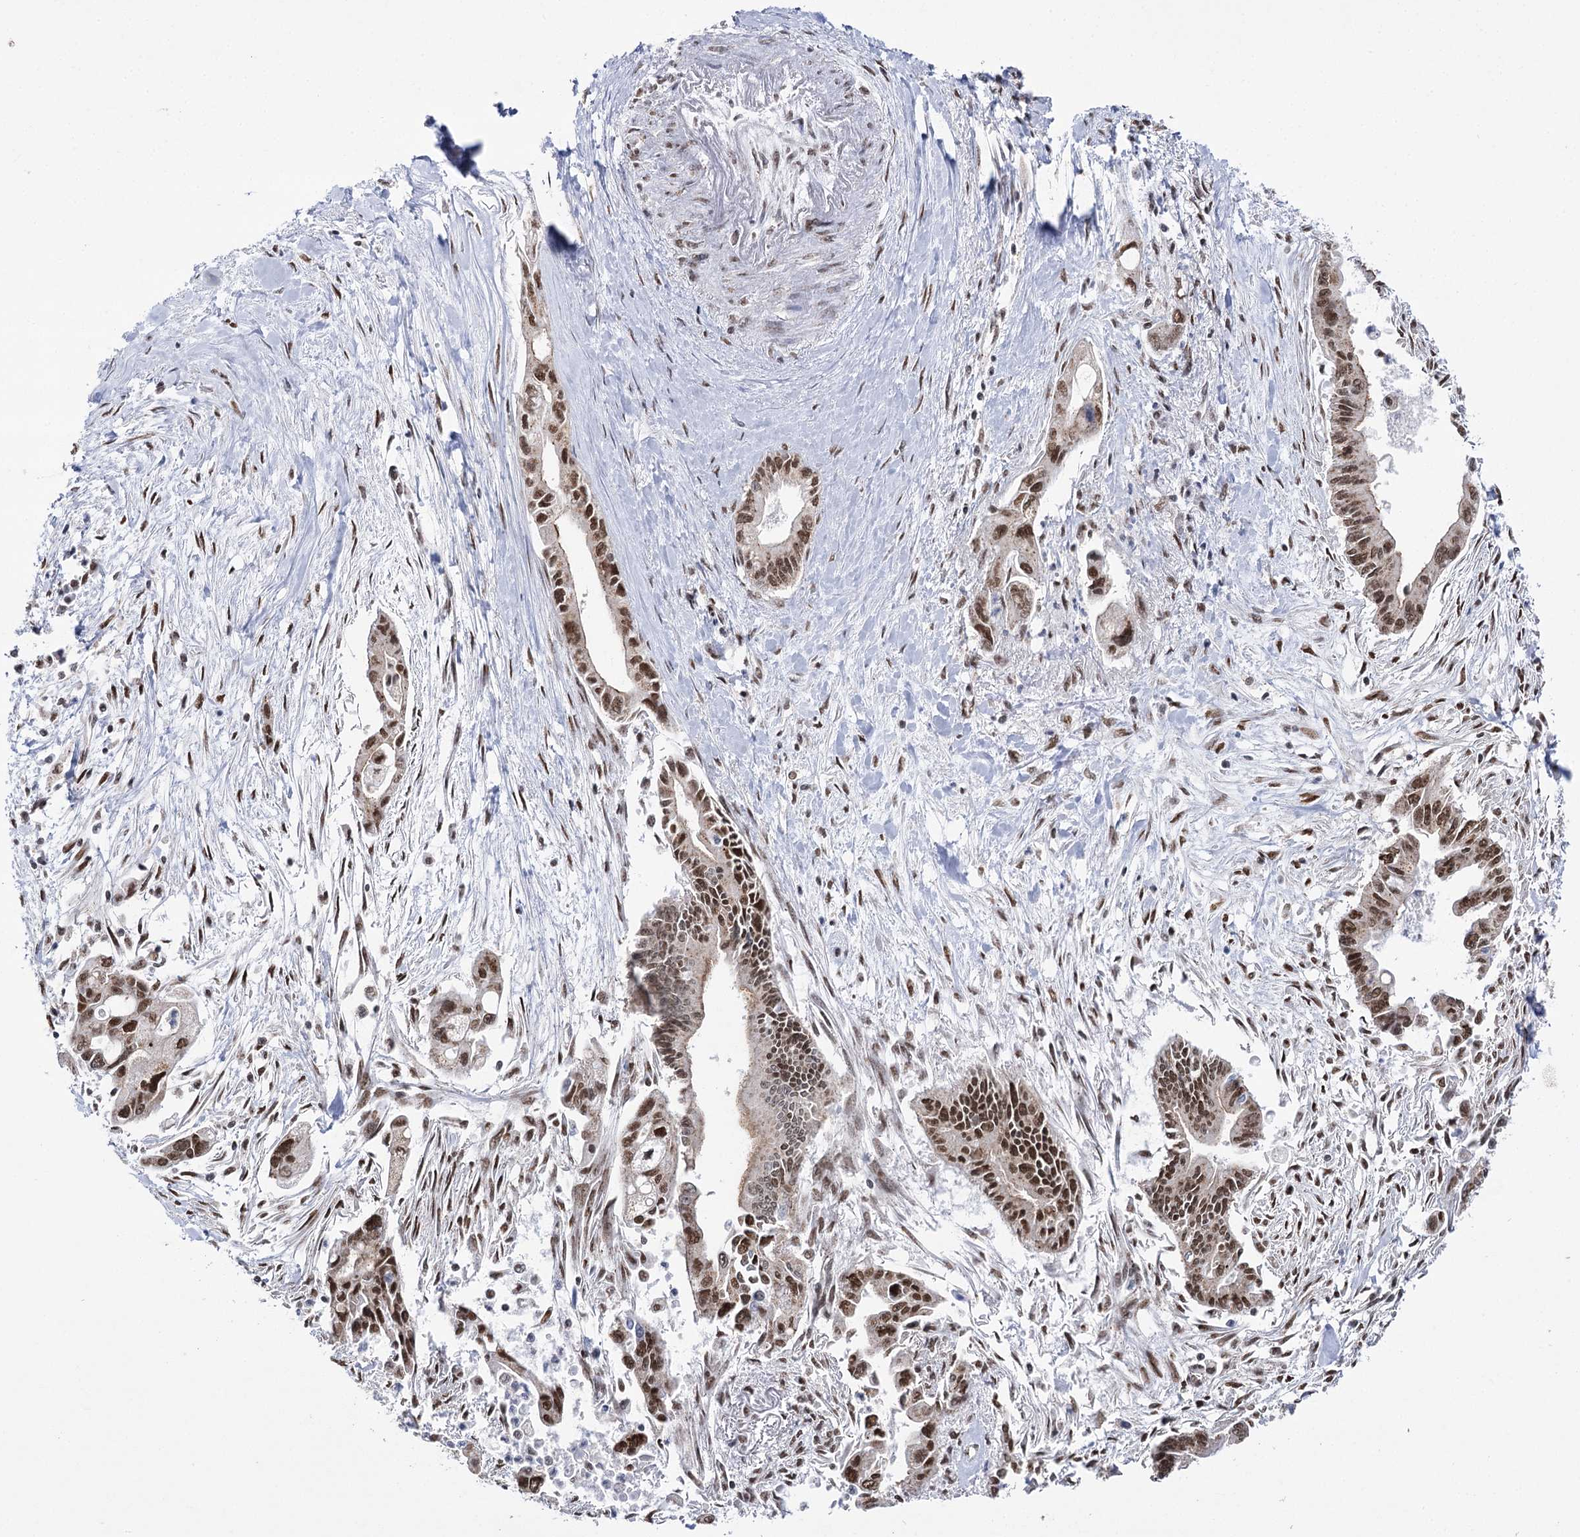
{"staining": {"intensity": "strong", "quantity": ">75%", "location": "nuclear"}, "tissue": "pancreatic cancer", "cell_type": "Tumor cells", "image_type": "cancer", "snomed": [{"axis": "morphology", "description": "Adenocarcinoma, NOS"}, {"axis": "topography", "description": "Pancreas"}], "caption": "Protein expression analysis of human pancreatic adenocarcinoma reveals strong nuclear staining in about >75% of tumor cells.", "gene": "VGLL4", "patient": {"sex": "male", "age": 70}}